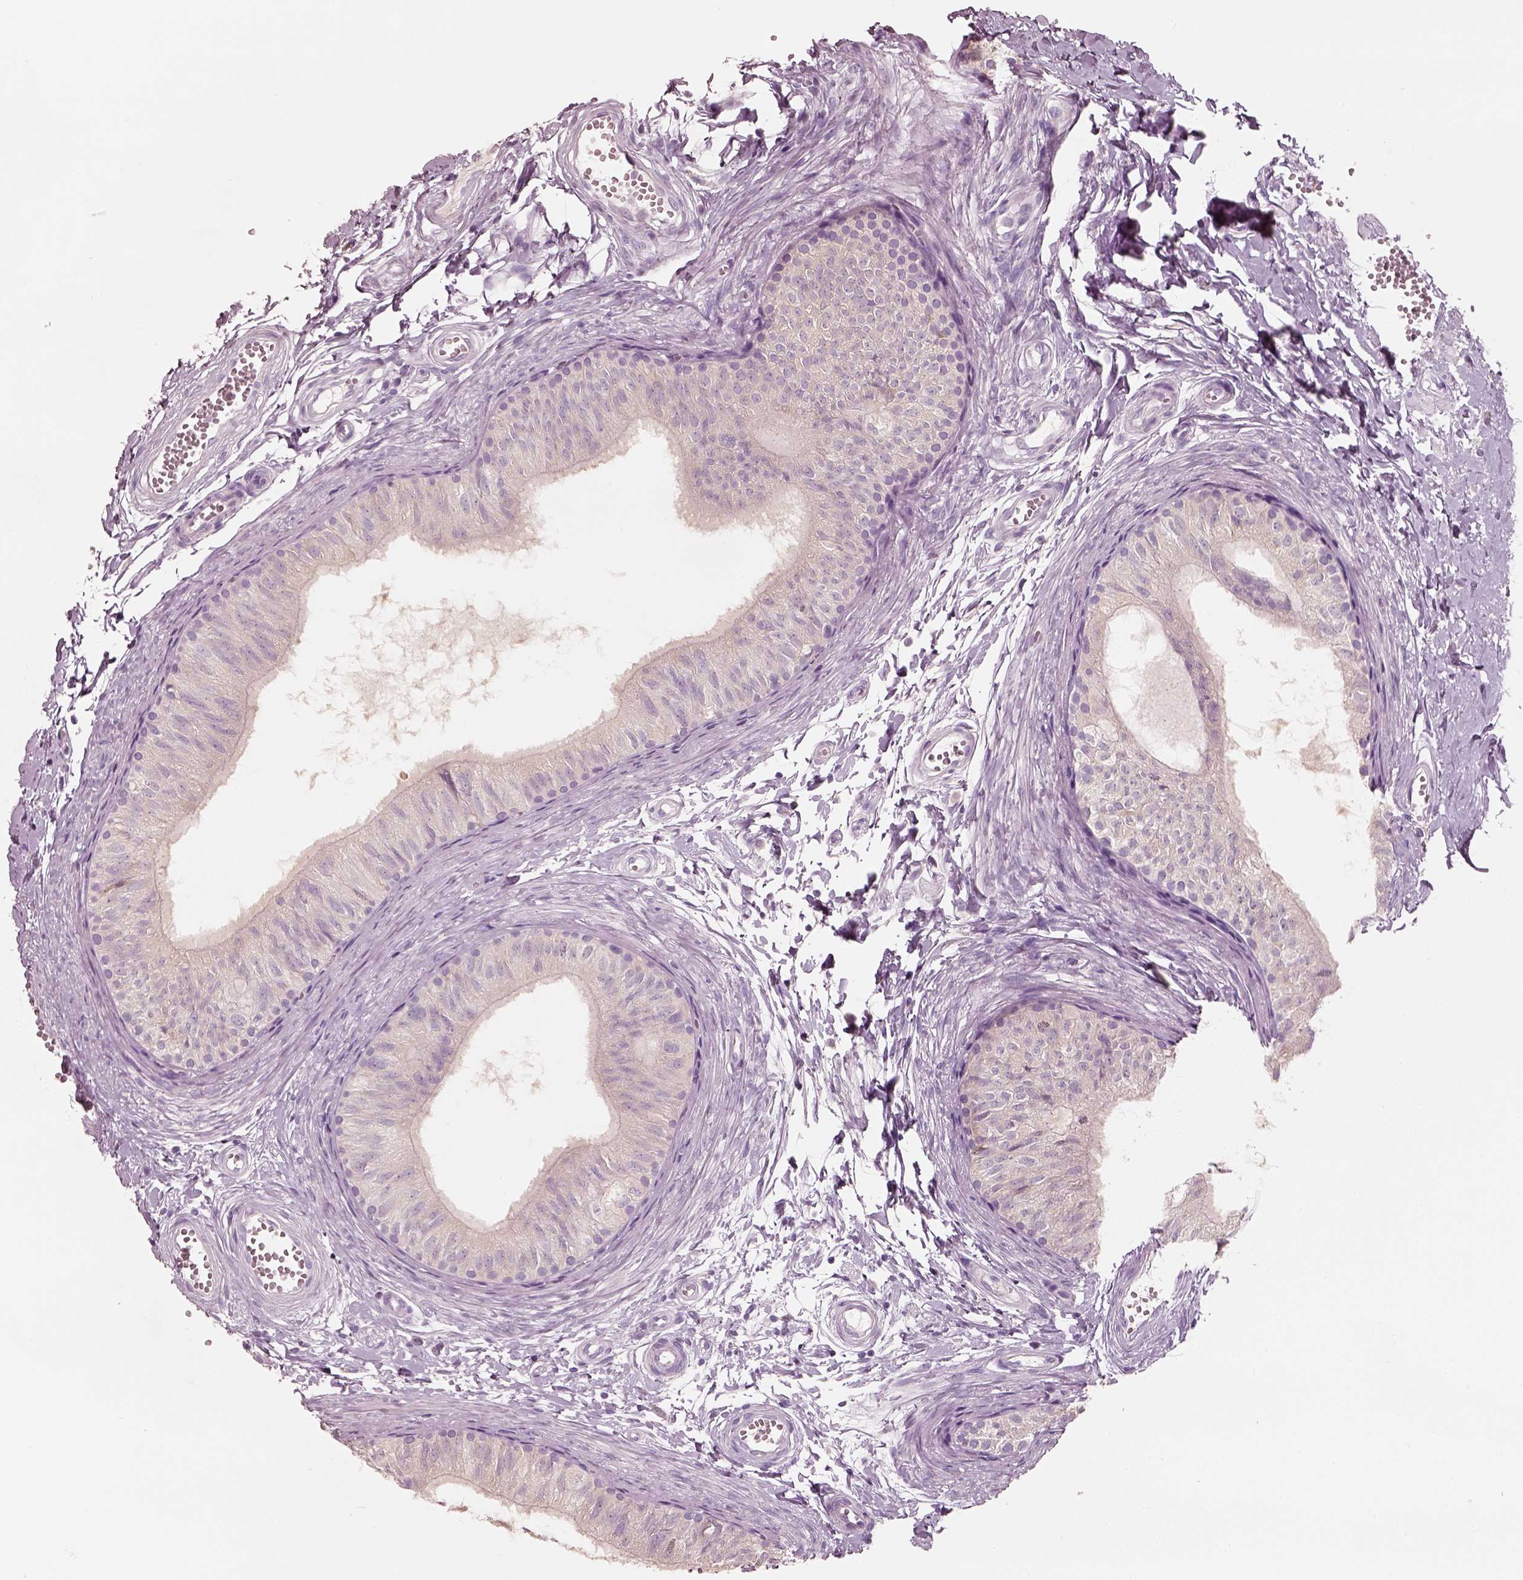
{"staining": {"intensity": "negative", "quantity": "none", "location": "none"}, "tissue": "epididymis", "cell_type": "Glandular cells", "image_type": "normal", "snomed": [{"axis": "morphology", "description": "Normal tissue, NOS"}, {"axis": "topography", "description": "Epididymis"}], "caption": "Protein analysis of unremarkable epididymis reveals no significant staining in glandular cells.", "gene": "PNOC", "patient": {"sex": "male", "age": 22}}